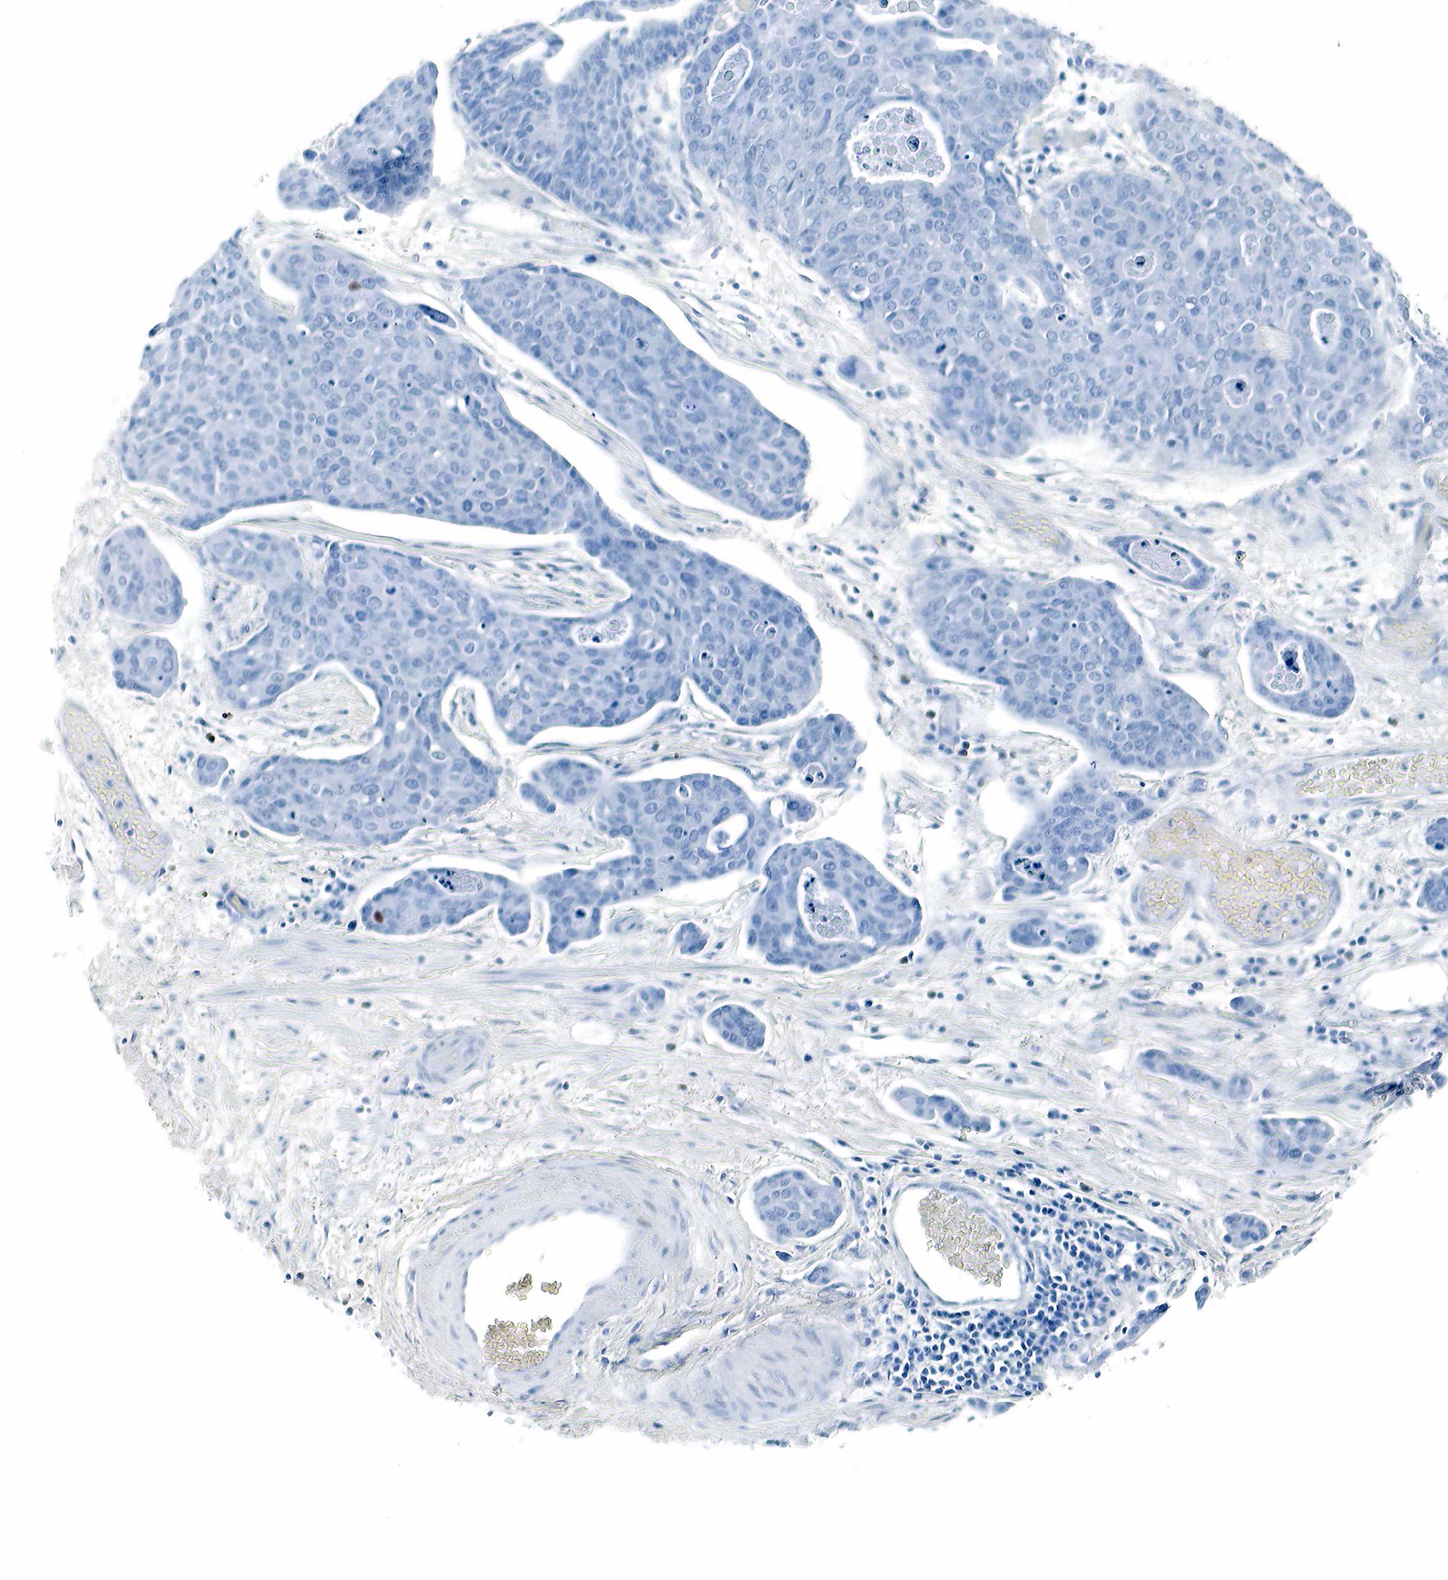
{"staining": {"intensity": "negative", "quantity": "none", "location": "none"}, "tissue": "urothelial cancer", "cell_type": "Tumor cells", "image_type": "cancer", "snomed": [{"axis": "morphology", "description": "Urothelial carcinoma, High grade"}, {"axis": "topography", "description": "Urinary bladder"}], "caption": "Immunohistochemistry micrograph of neoplastic tissue: human high-grade urothelial carcinoma stained with DAB (3,3'-diaminobenzidine) shows no significant protein positivity in tumor cells.", "gene": "GCG", "patient": {"sex": "male", "age": 78}}